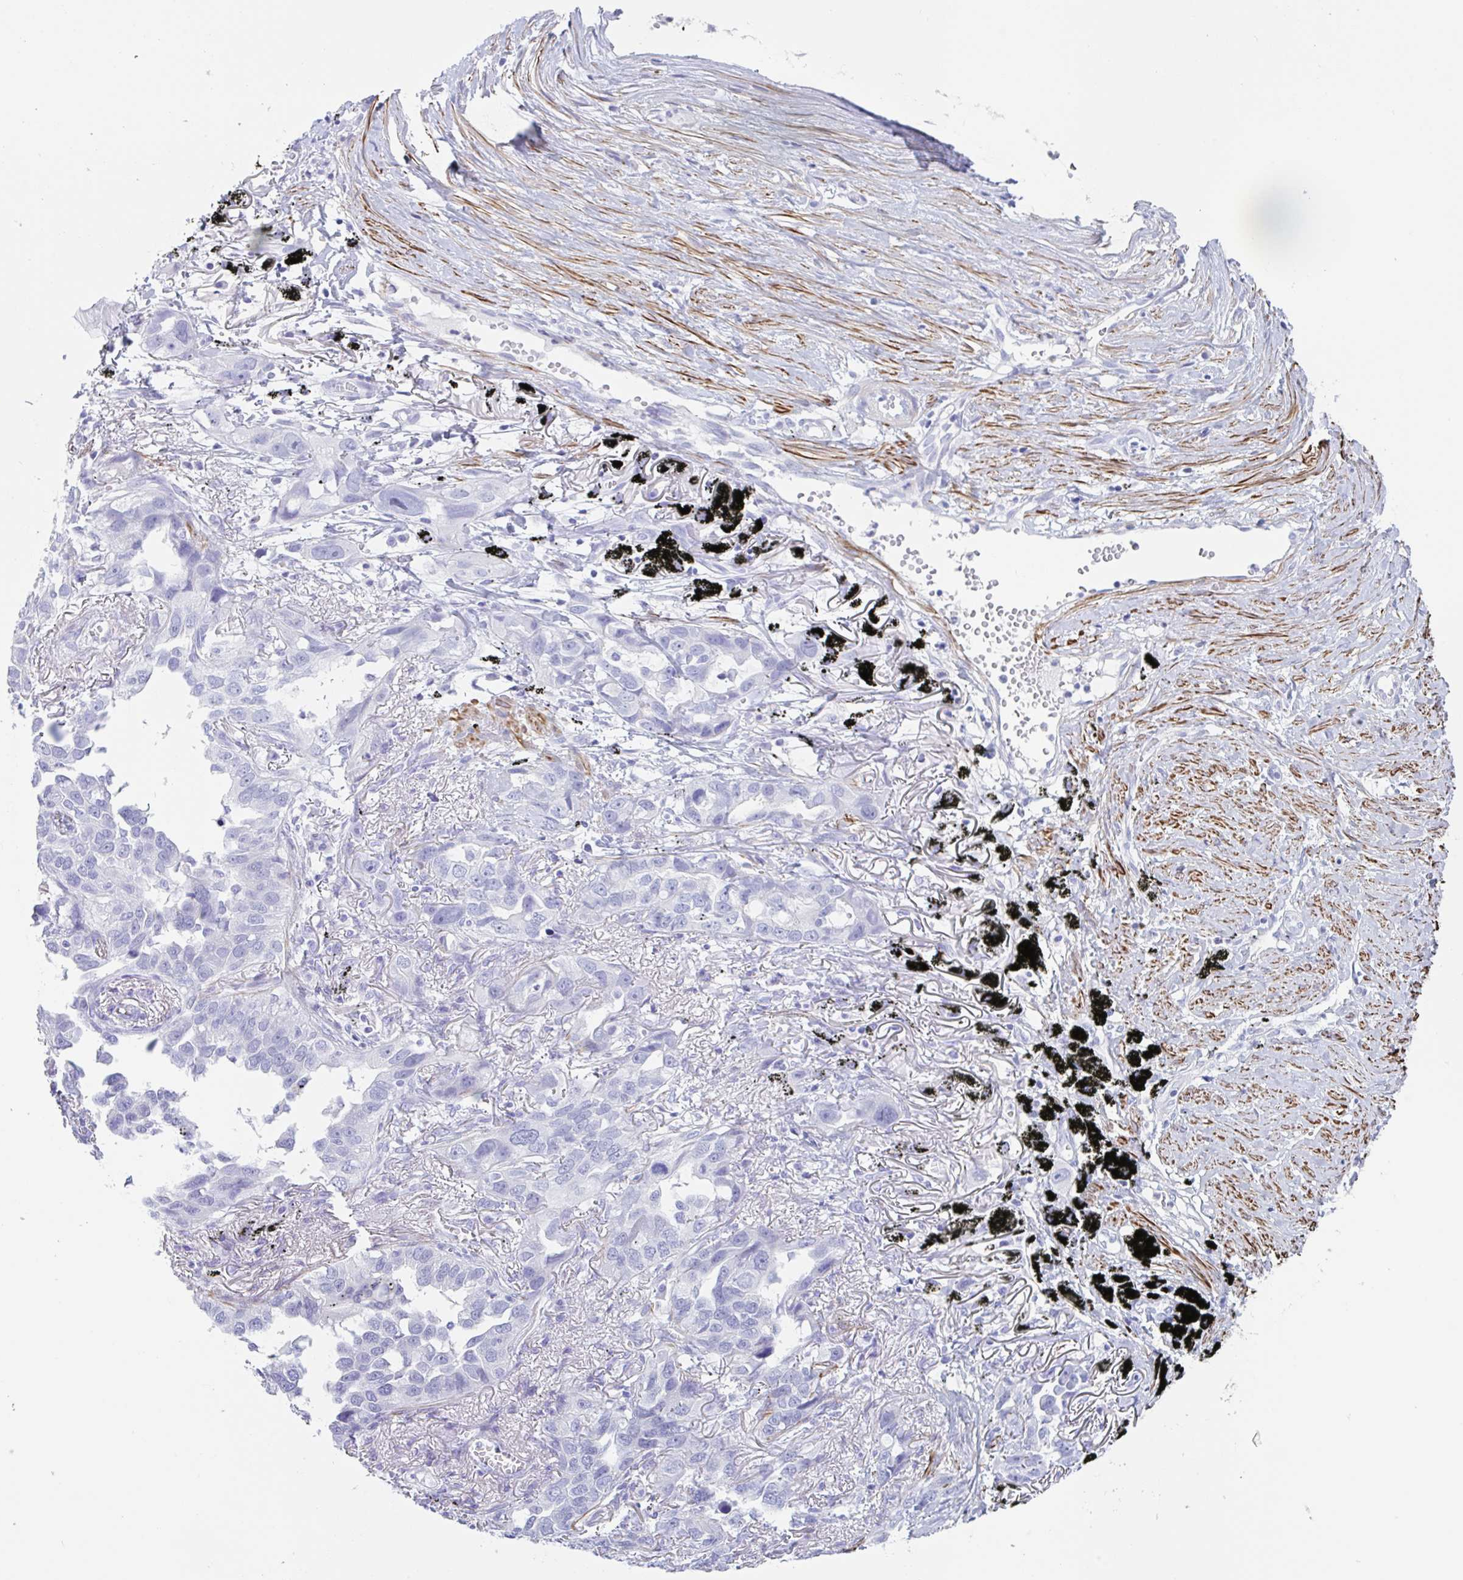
{"staining": {"intensity": "negative", "quantity": "none", "location": "none"}, "tissue": "lung cancer", "cell_type": "Tumor cells", "image_type": "cancer", "snomed": [{"axis": "morphology", "description": "Adenocarcinoma, NOS"}, {"axis": "topography", "description": "Lung"}], "caption": "A high-resolution image shows IHC staining of lung cancer (adenocarcinoma), which demonstrates no significant staining in tumor cells.", "gene": "TAS2R41", "patient": {"sex": "male", "age": 67}}